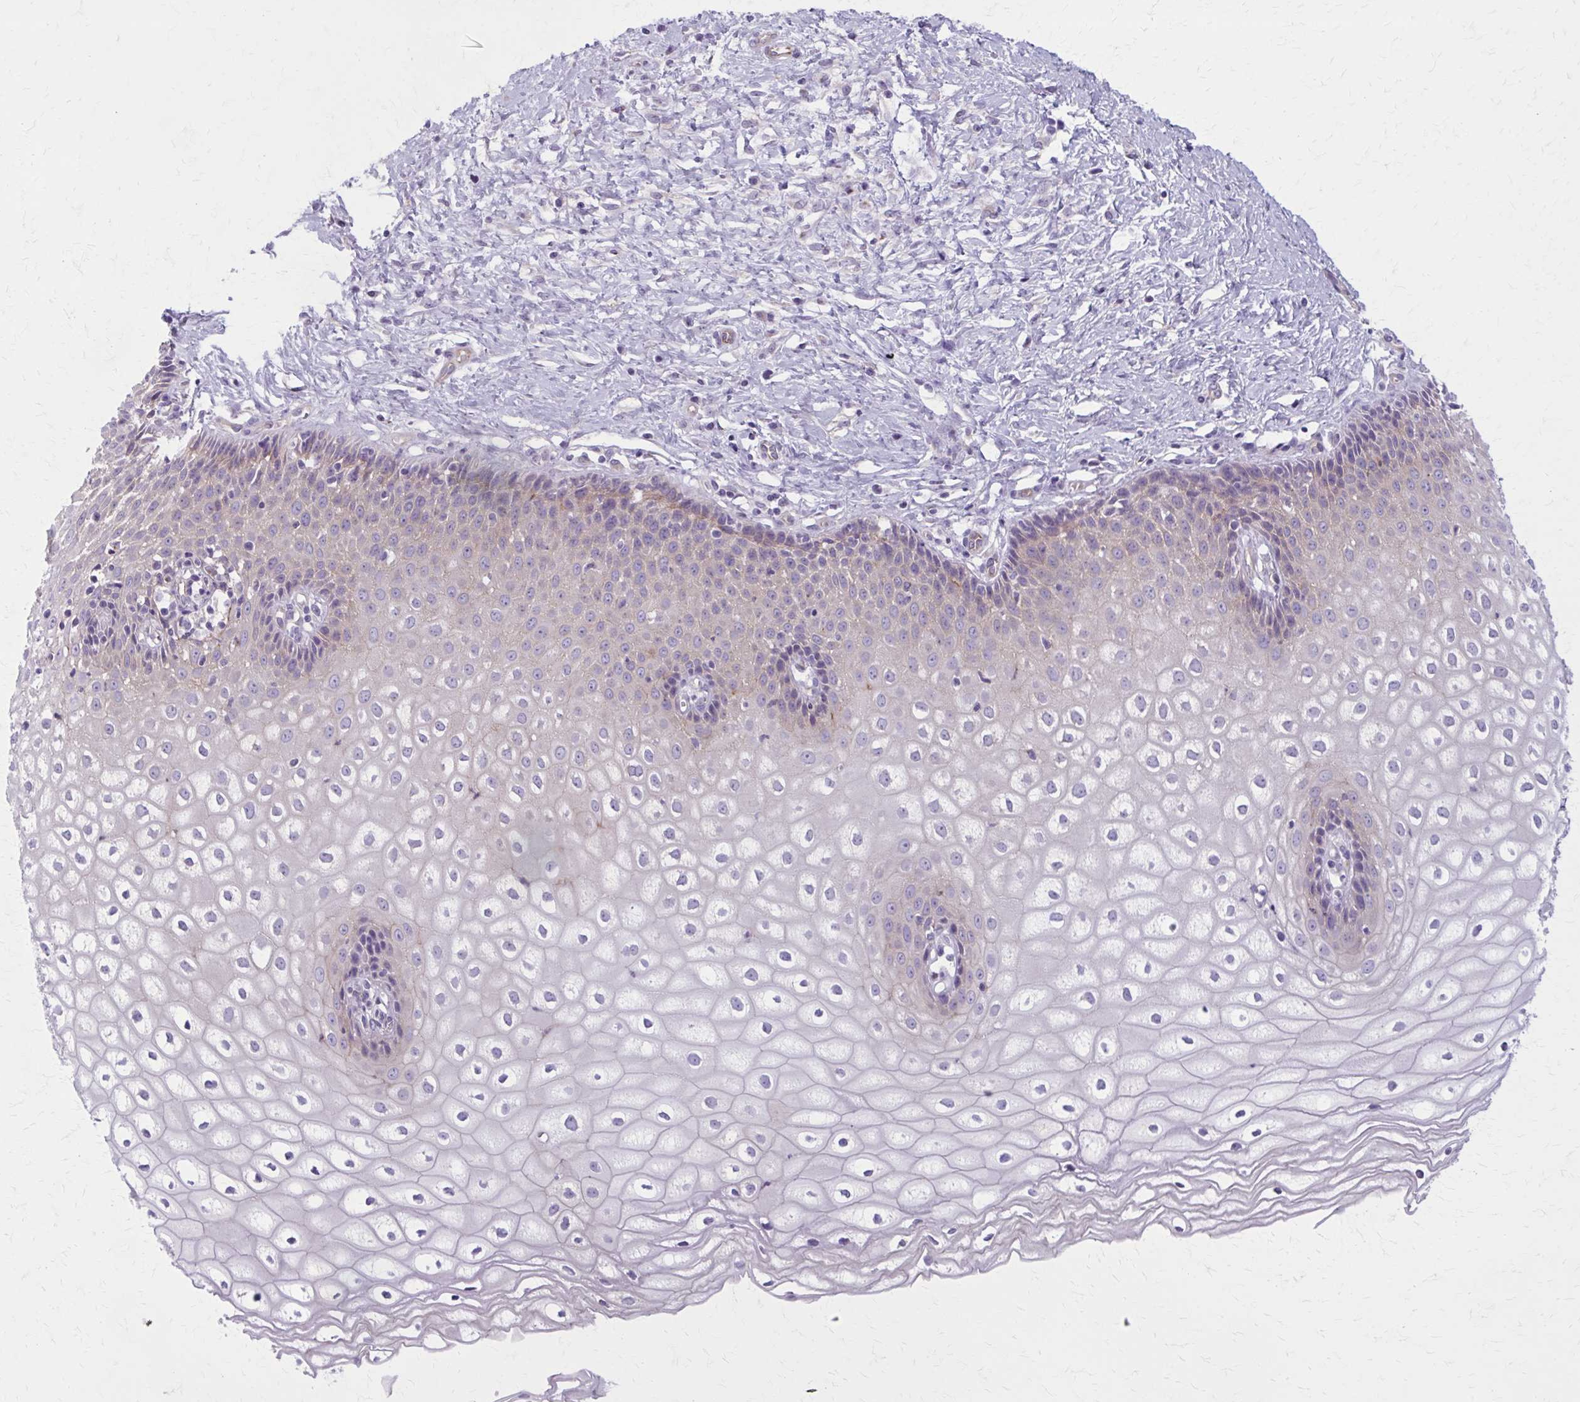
{"staining": {"intensity": "moderate", "quantity": ">75%", "location": "cytoplasmic/membranous"}, "tissue": "cervix", "cell_type": "Glandular cells", "image_type": "normal", "snomed": [{"axis": "morphology", "description": "Normal tissue, NOS"}, {"axis": "topography", "description": "Cervix"}], "caption": "A histopathology image showing moderate cytoplasmic/membranous expression in about >75% of glandular cells in normal cervix, as visualized by brown immunohistochemical staining.", "gene": "ZDHHC7", "patient": {"sex": "female", "age": 36}}